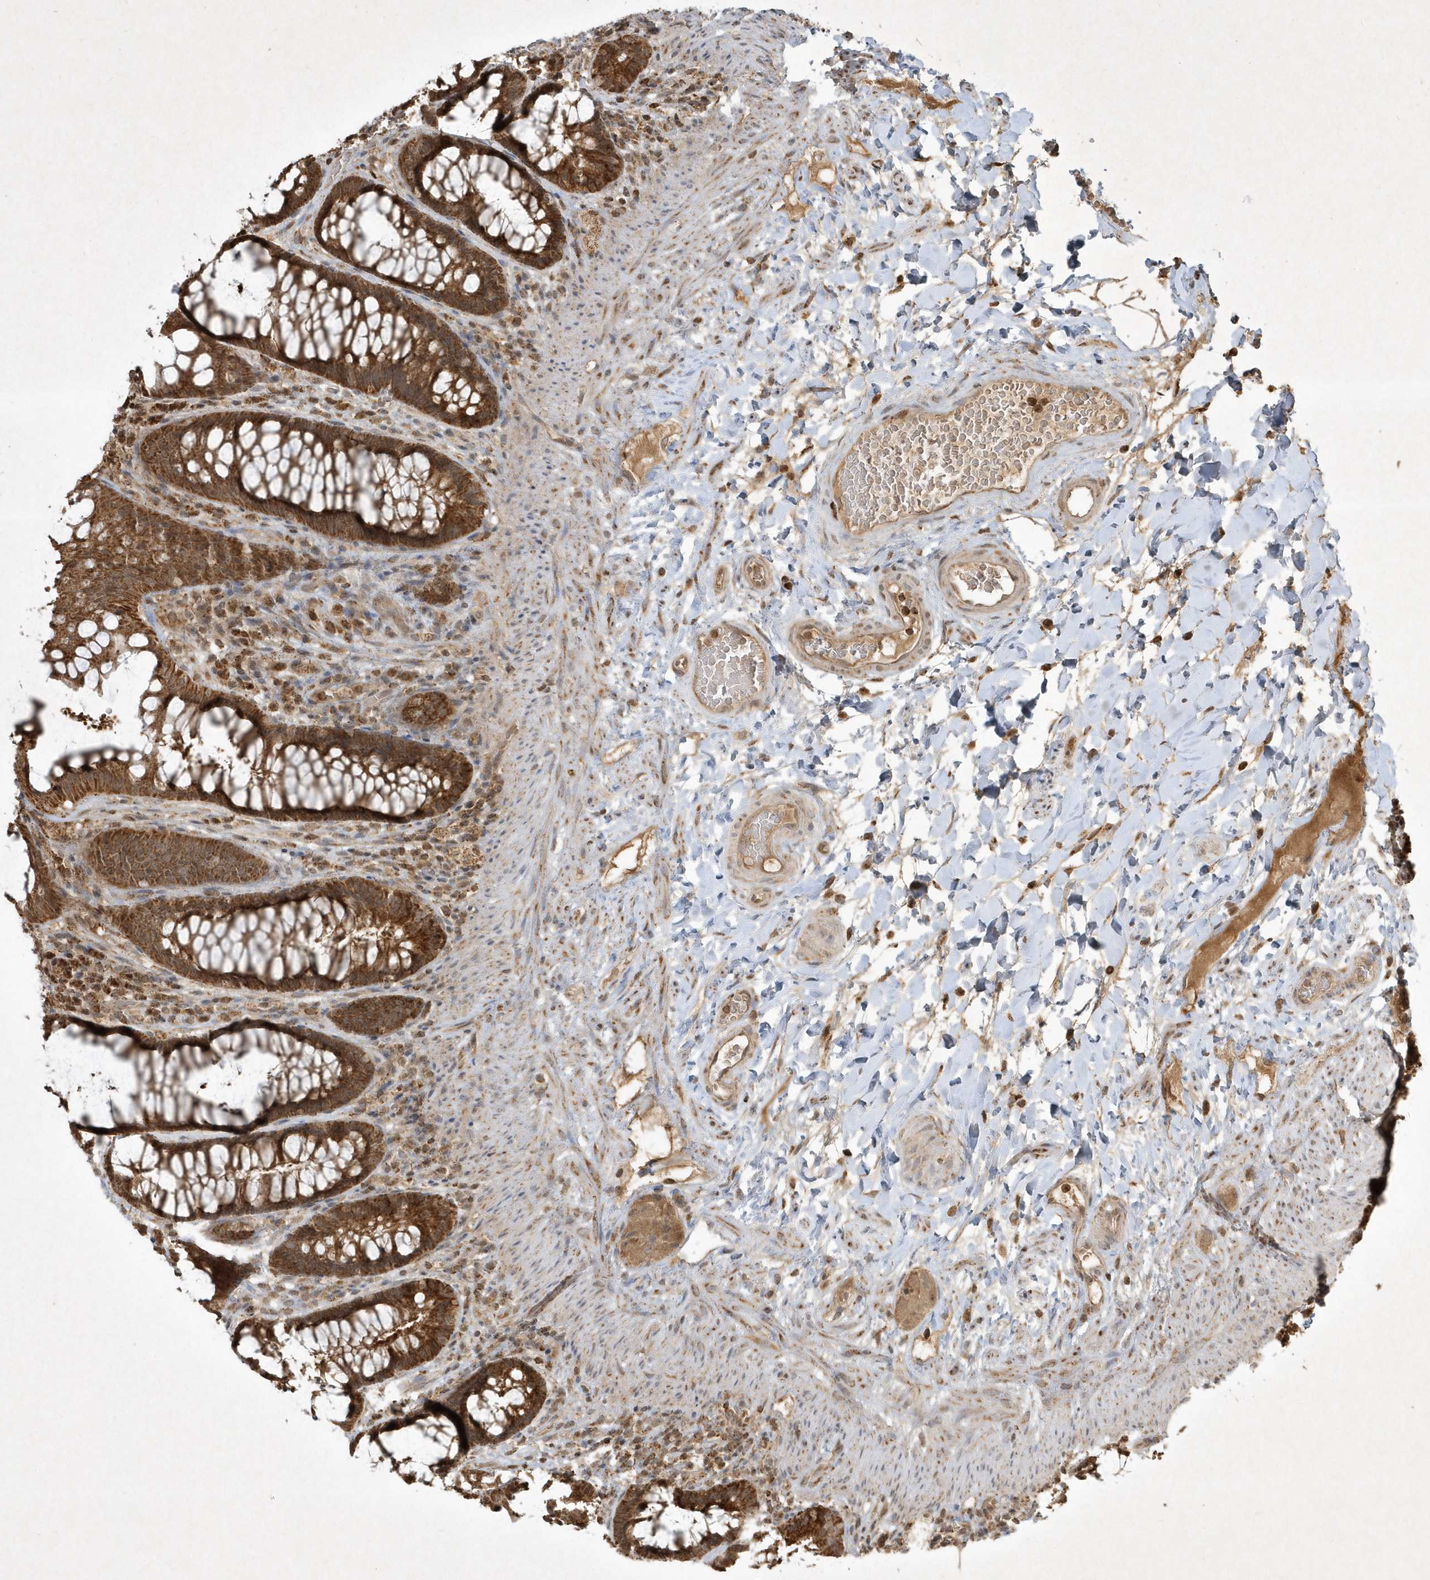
{"staining": {"intensity": "strong", "quantity": ">75%", "location": "cytoplasmic/membranous"}, "tissue": "rectum", "cell_type": "Glandular cells", "image_type": "normal", "snomed": [{"axis": "morphology", "description": "Normal tissue, NOS"}, {"axis": "topography", "description": "Rectum"}], "caption": "Immunohistochemical staining of benign human rectum exhibits >75% levels of strong cytoplasmic/membranous protein expression in about >75% of glandular cells.", "gene": "PLTP", "patient": {"sex": "female", "age": 46}}